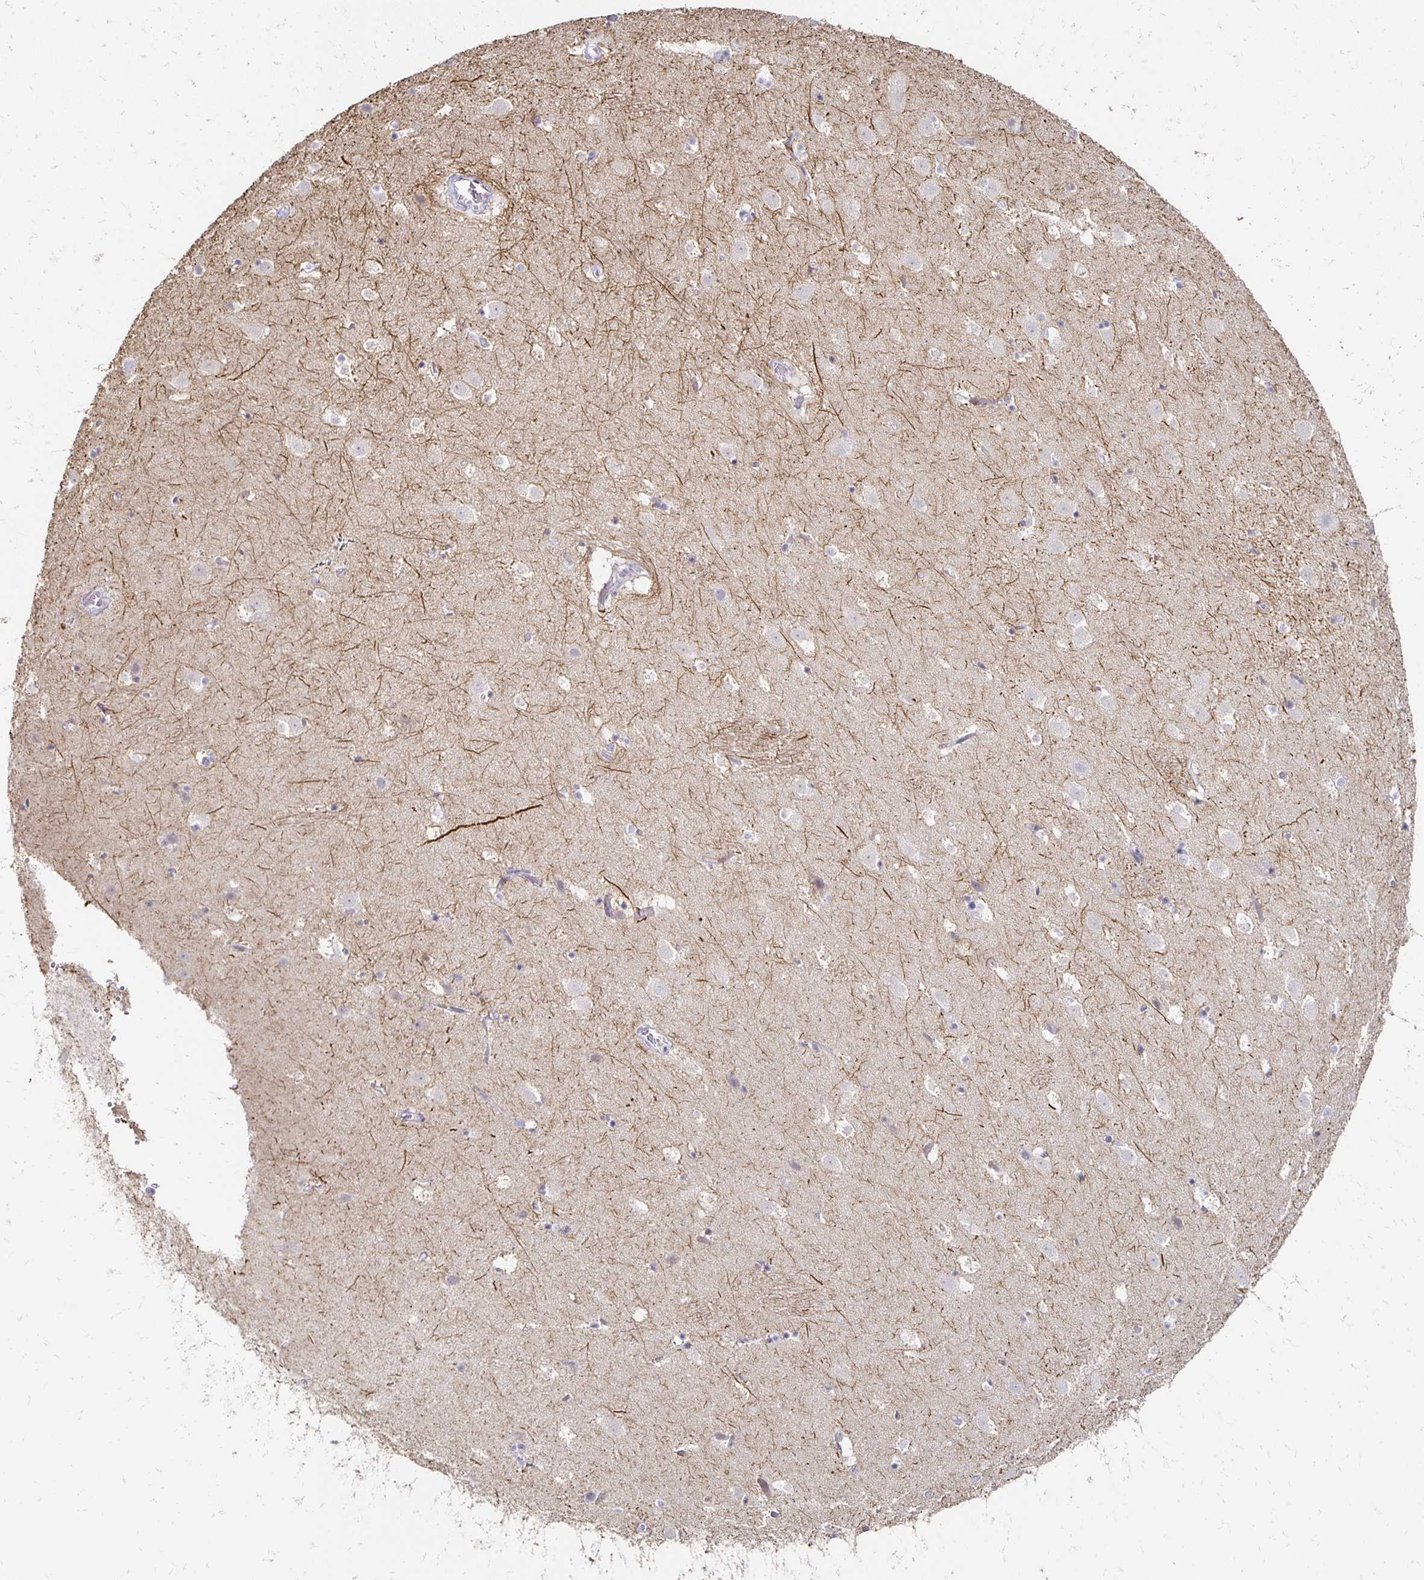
{"staining": {"intensity": "negative", "quantity": "none", "location": "none"}, "tissue": "caudate", "cell_type": "Glial cells", "image_type": "normal", "snomed": [{"axis": "morphology", "description": "Normal tissue, NOS"}, {"axis": "topography", "description": "Lateral ventricle wall"}], "caption": "Image shows no significant protein positivity in glial cells of normal caudate. (DAB (3,3'-diaminobenzidine) IHC with hematoxylin counter stain).", "gene": "ZNF727", "patient": {"sex": "male", "age": 37}}